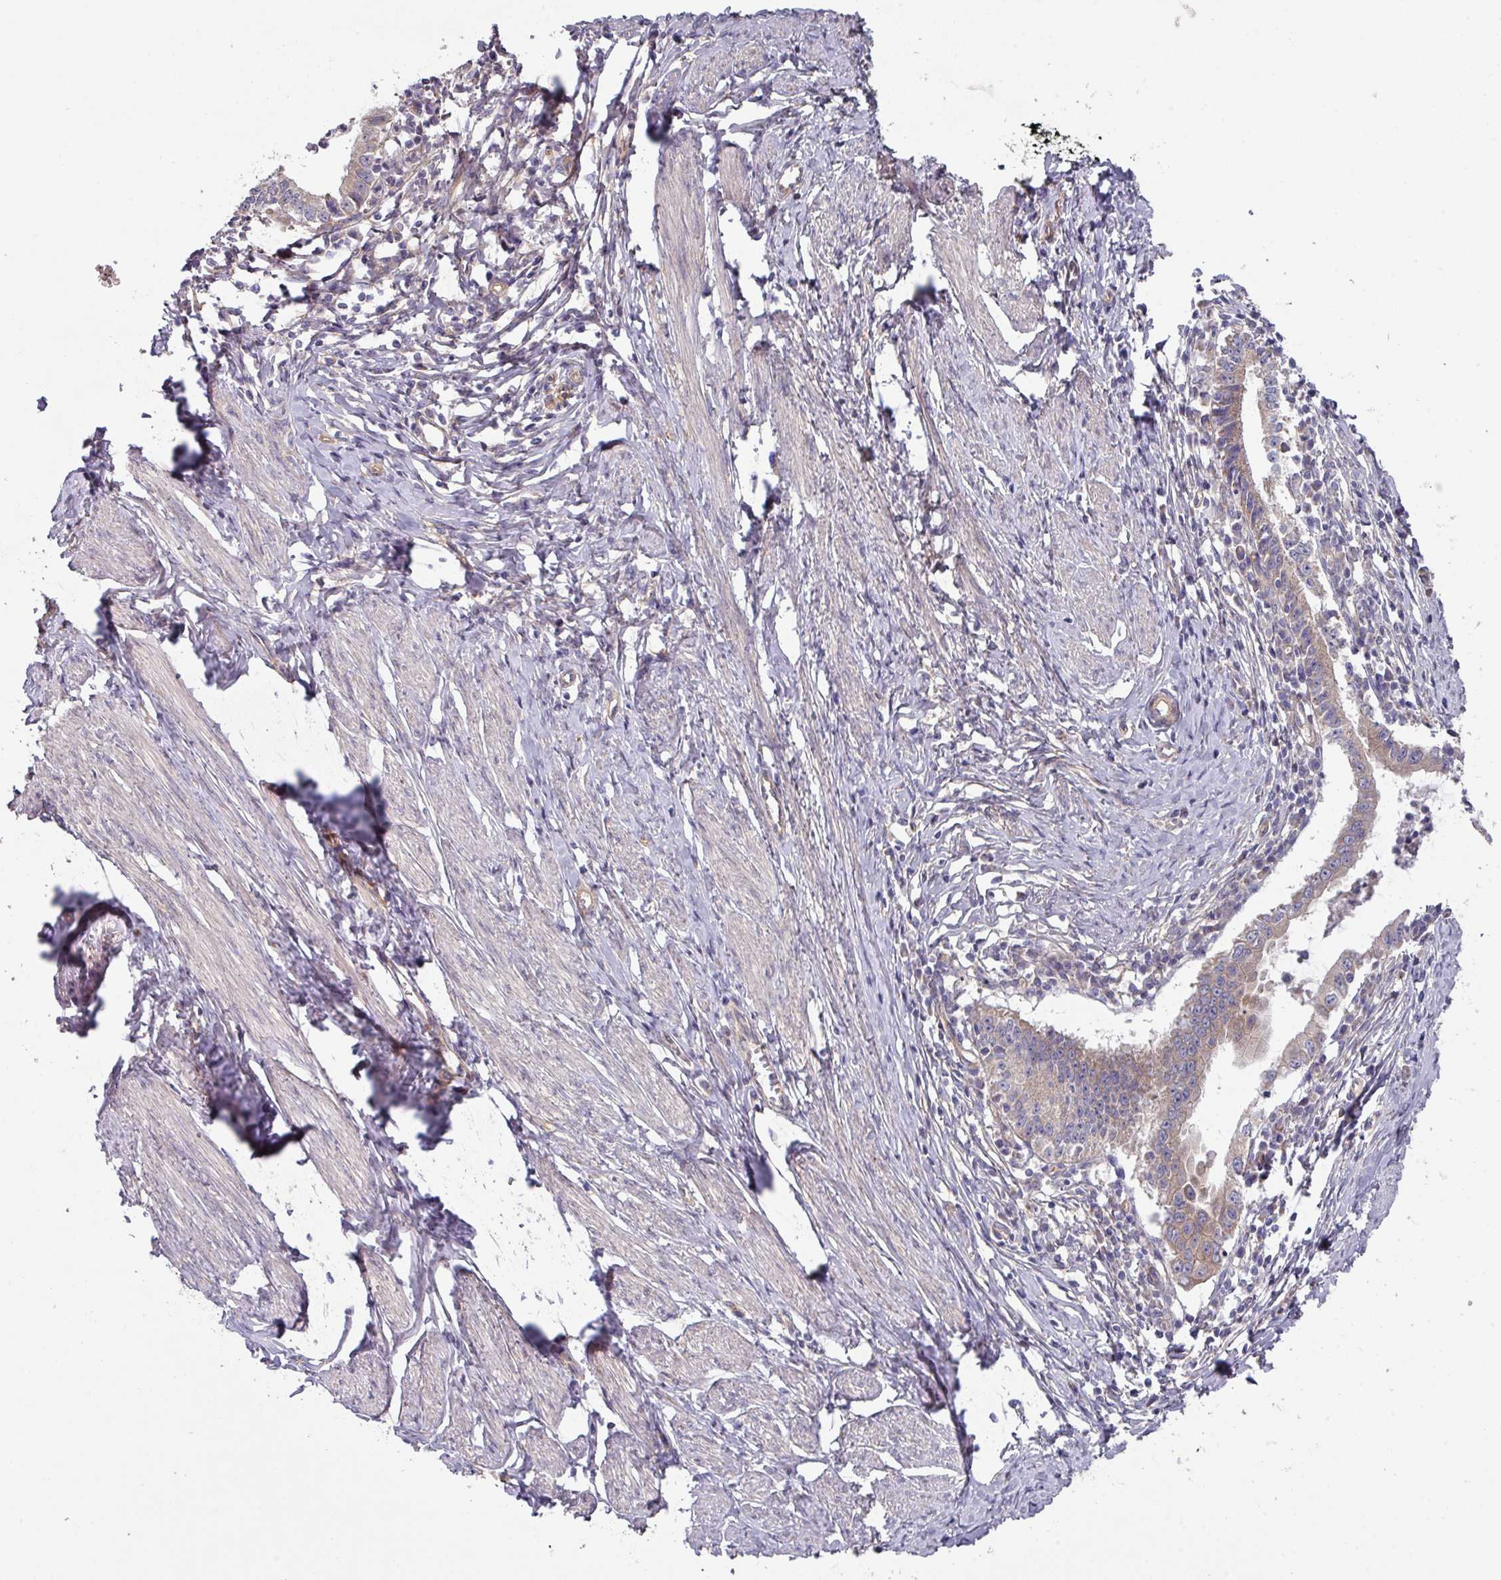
{"staining": {"intensity": "weak", "quantity": "25%-75%", "location": "cytoplasmic/membranous"}, "tissue": "cervical cancer", "cell_type": "Tumor cells", "image_type": "cancer", "snomed": [{"axis": "morphology", "description": "Adenocarcinoma, NOS"}, {"axis": "topography", "description": "Cervix"}], "caption": "Tumor cells display low levels of weak cytoplasmic/membranous positivity in about 25%-75% of cells in human cervical cancer (adenocarcinoma).", "gene": "DCAF12L2", "patient": {"sex": "female", "age": 36}}